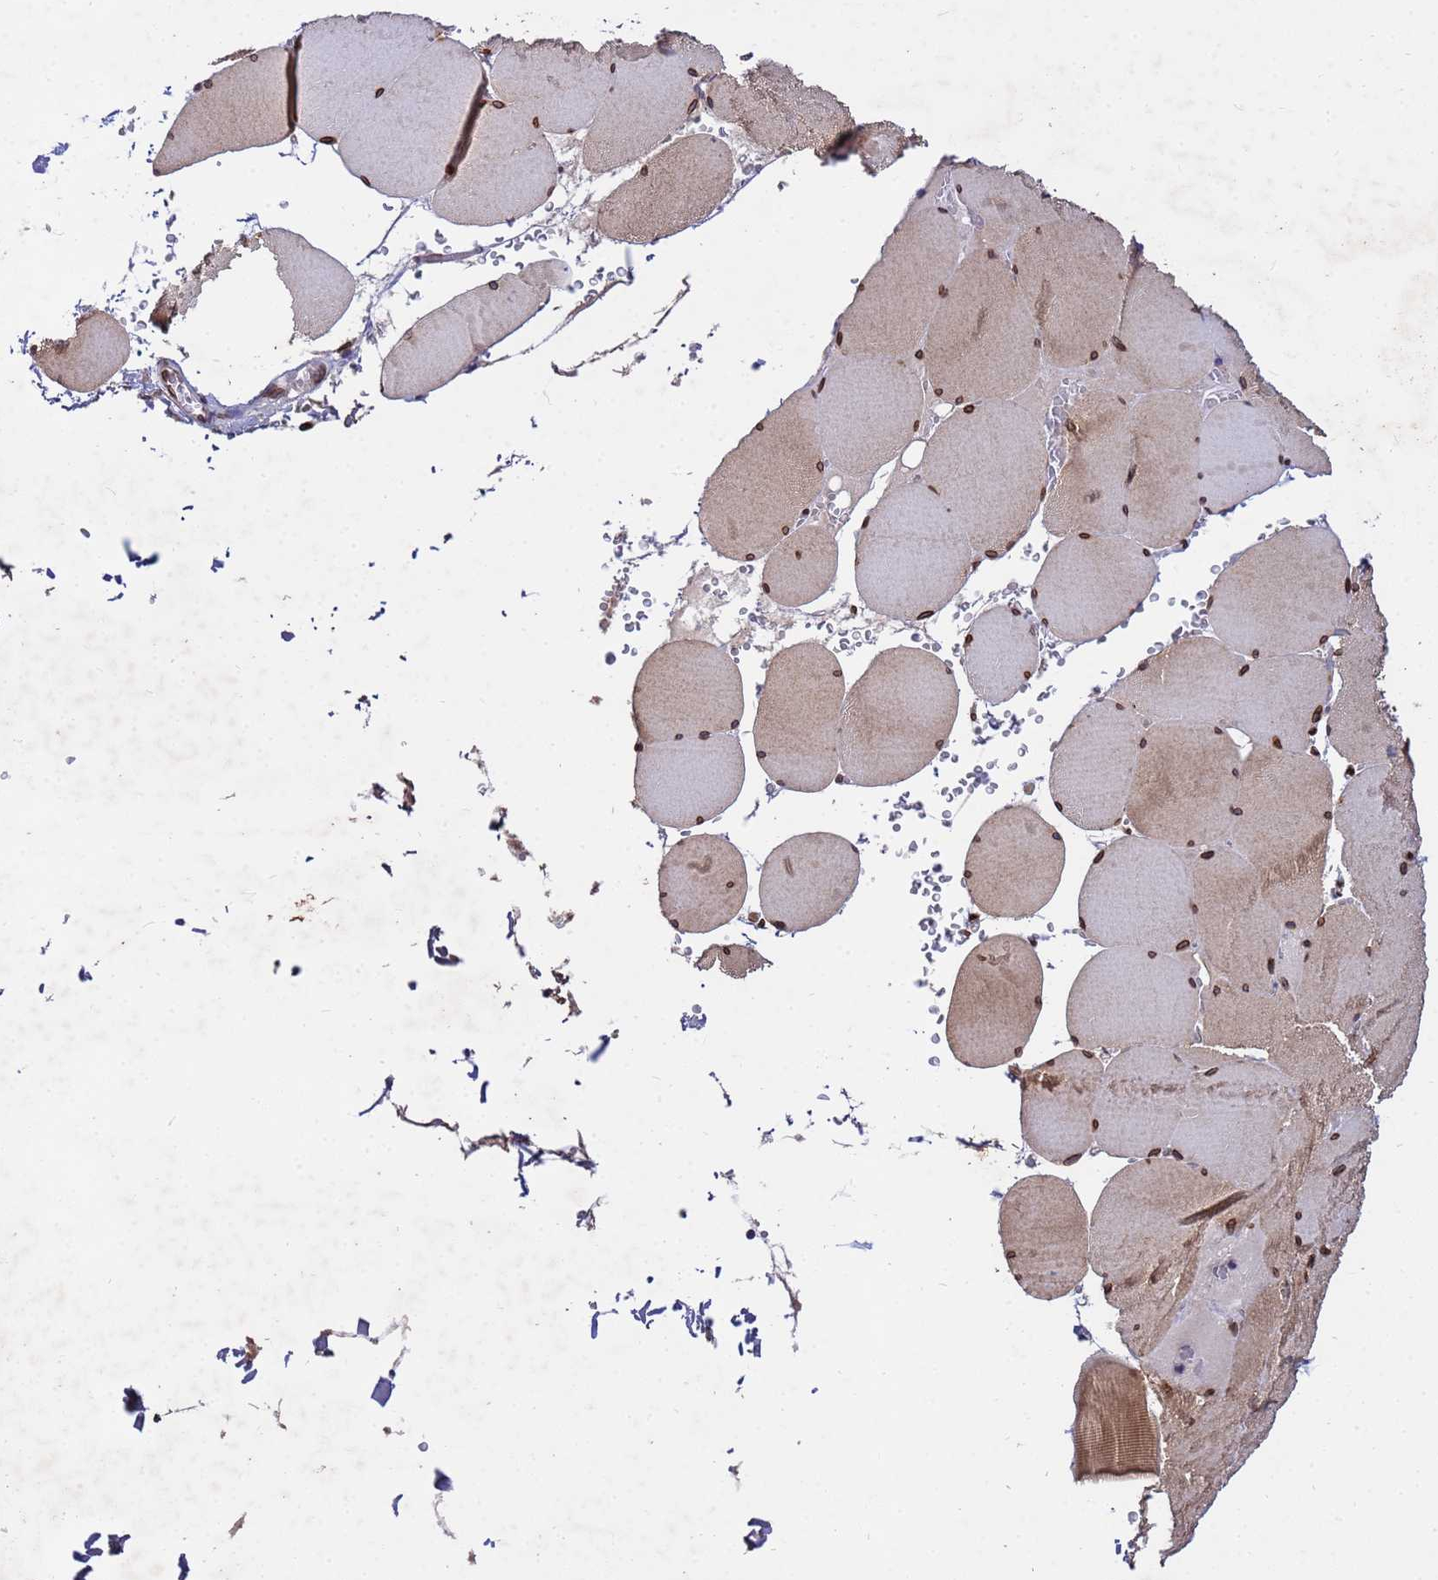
{"staining": {"intensity": "moderate", "quantity": ">75%", "location": "cytoplasmic/membranous,nuclear"}, "tissue": "skeletal muscle", "cell_type": "Myocytes", "image_type": "normal", "snomed": [{"axis": "morphology", "description": "Normal tissue, NOS"}, {"axis": "topography", "description": "Skeletal muscle"}, {"axis": "topography", "description": "Head-Neck"}], "caption": "Immunohistochemistry (DAB) staining of benign human skeletal muscle shows moderate cytoplasmic/membranous,nuclear protein staining in about >75% of myocytes.", "gene": "GPR135", "patient": {"sex": "male", "age": 66}}